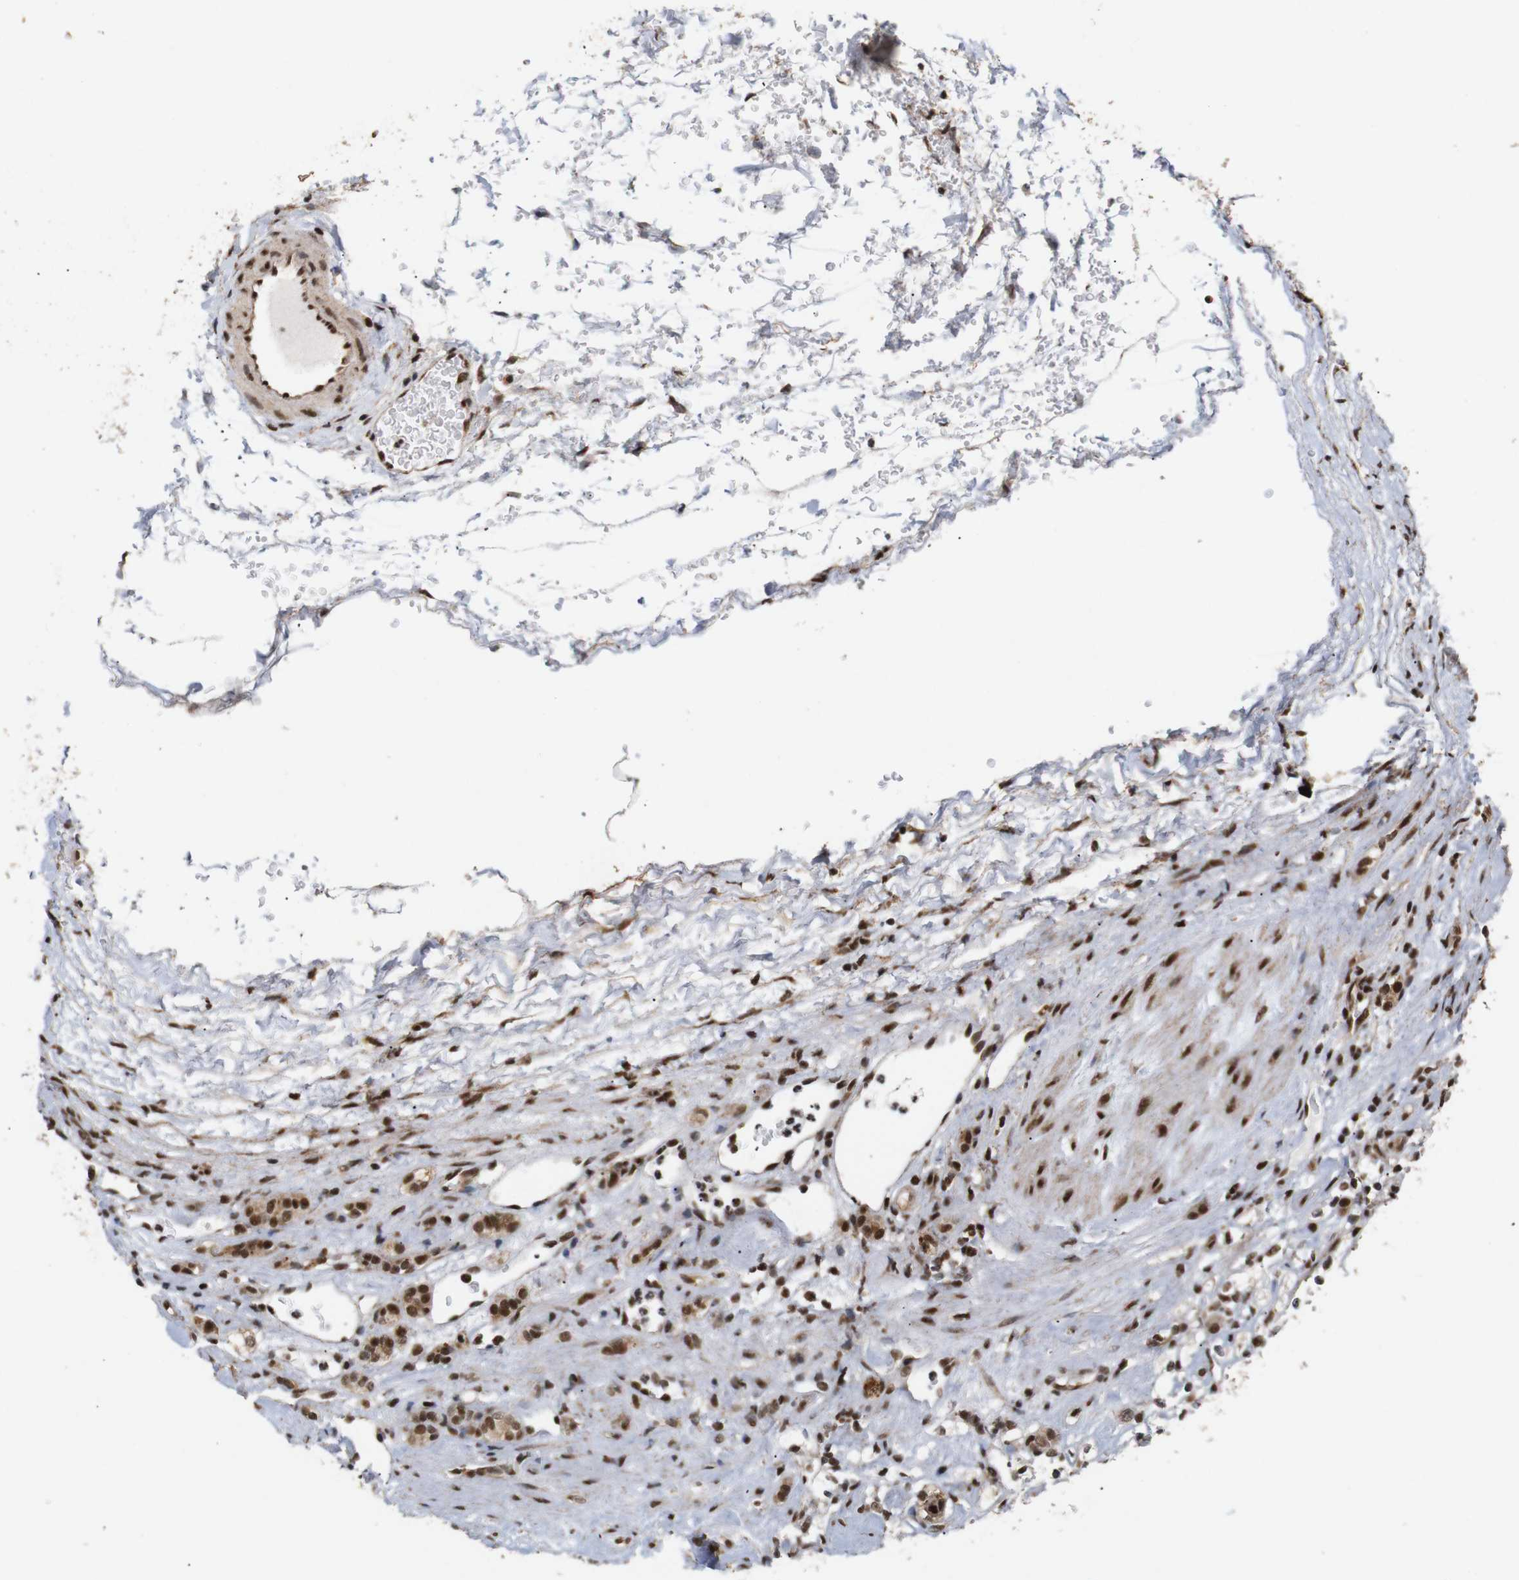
{"staining": {"intensity": "moderate", "quantity": ">75%", "location": "nuclear"}, "tissue": "renal cancer", "cell_type": "Tumor cells", "image_type": "cancer", "snomed": [{"axis": "morphology", "description": "Normal tissue, NOS"}, {"axis": "morphology", "description": "Adenocarcinoma, NOS"}, {"axis": "topography", "description": "Kidney"}], "caption": "Adenocarcinoma (renal) stained with a protein marker shows moderate staining in tumor cells.", "gene": "PYM1", "patient": {"sex": "female", "age": 72}}